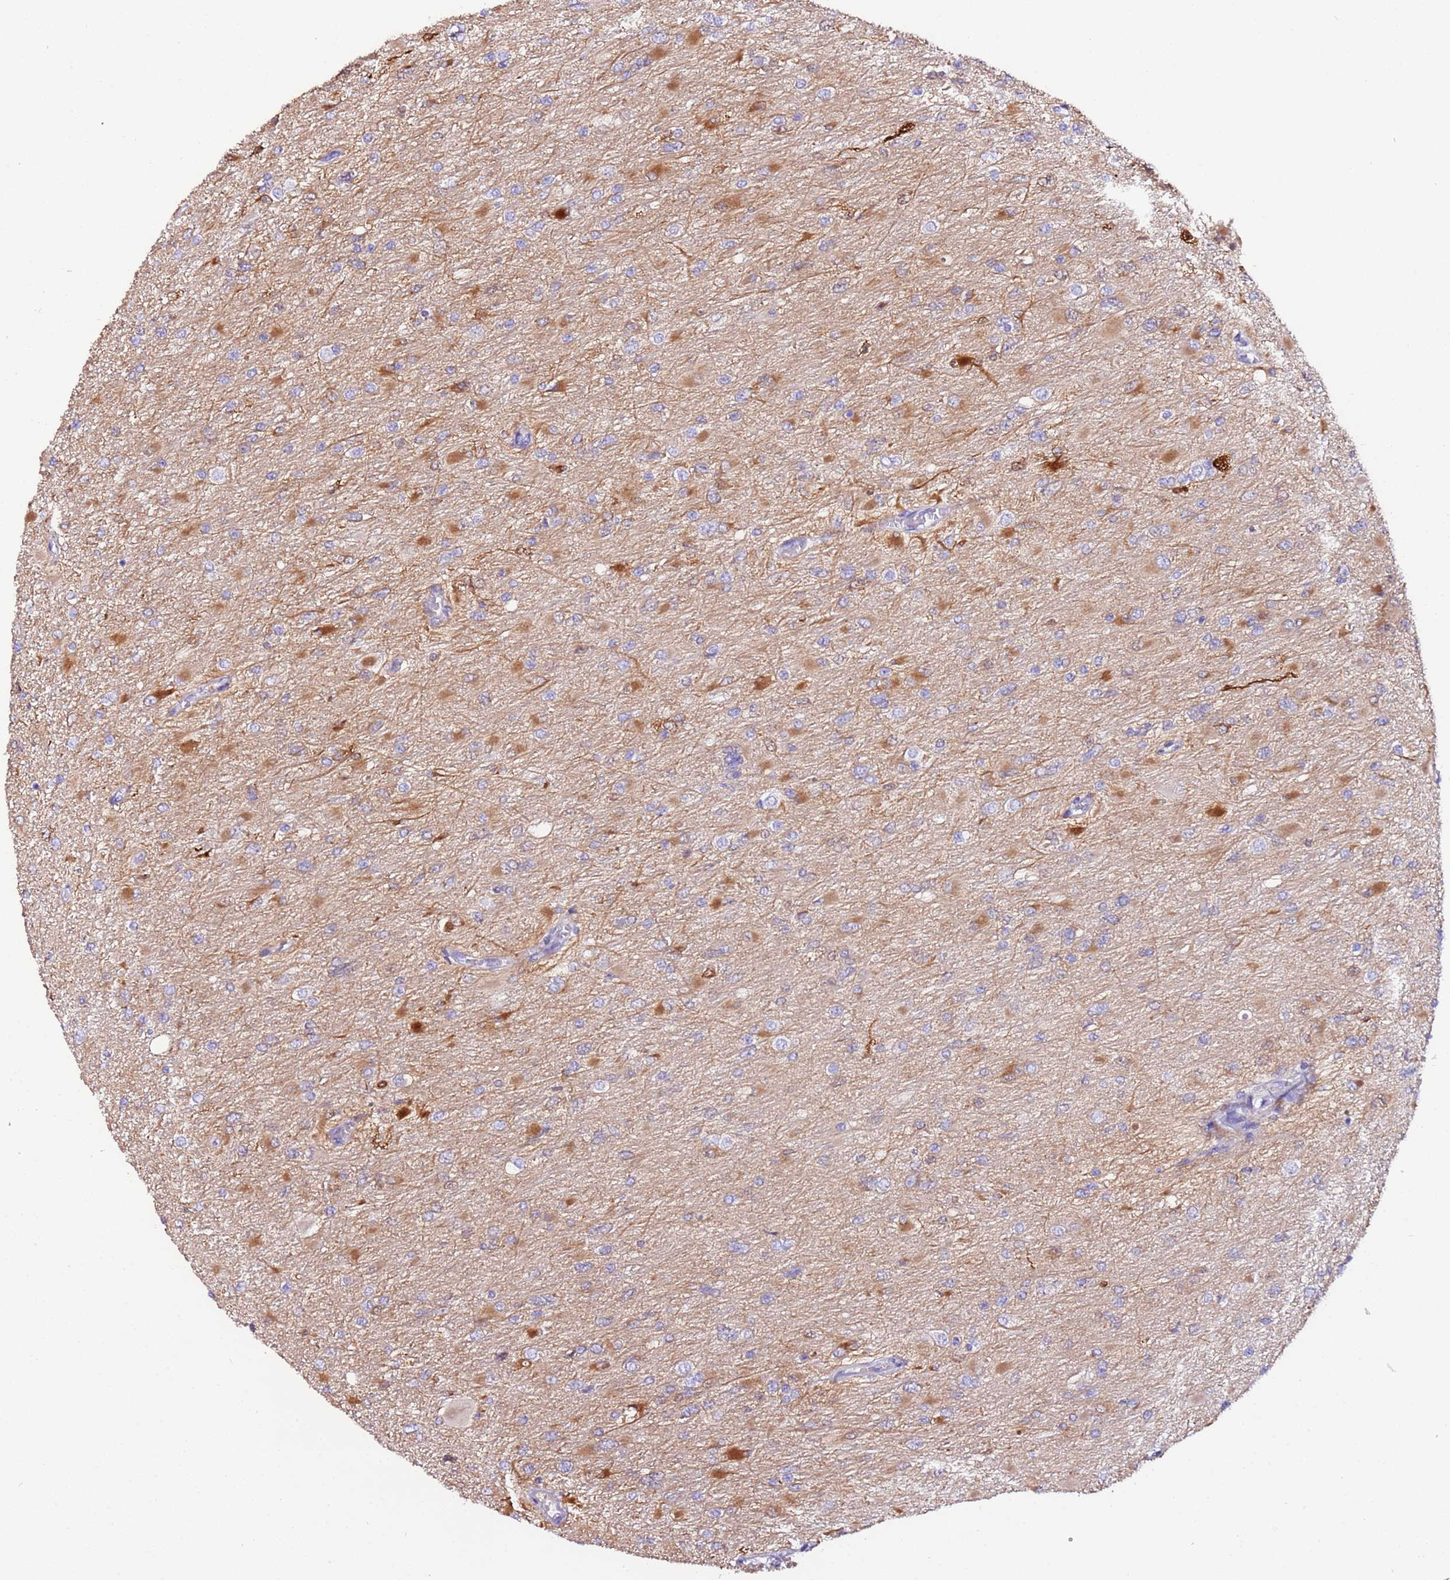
{"staining": {"intensity": "moderate", "quantity": "<25%", "location": "cytoplasmic/membranous"}, "tissue": "glioma", "cell_type": "Tumor cells", "image_type": "cancer", "snomed": [{"axis": "morphology", "description": "Glioma, malignant, High grade"}, {"axis": "topography", "description": "Cerebral cortex"}], "caption": "Immunohistochemical staining of human glioma shows low levels of moderate cytoplasmic/membranous expression in about <25% of tumor cells.", "gene": "FAM174C", "patient": {"sex": "female", "age": 36}}